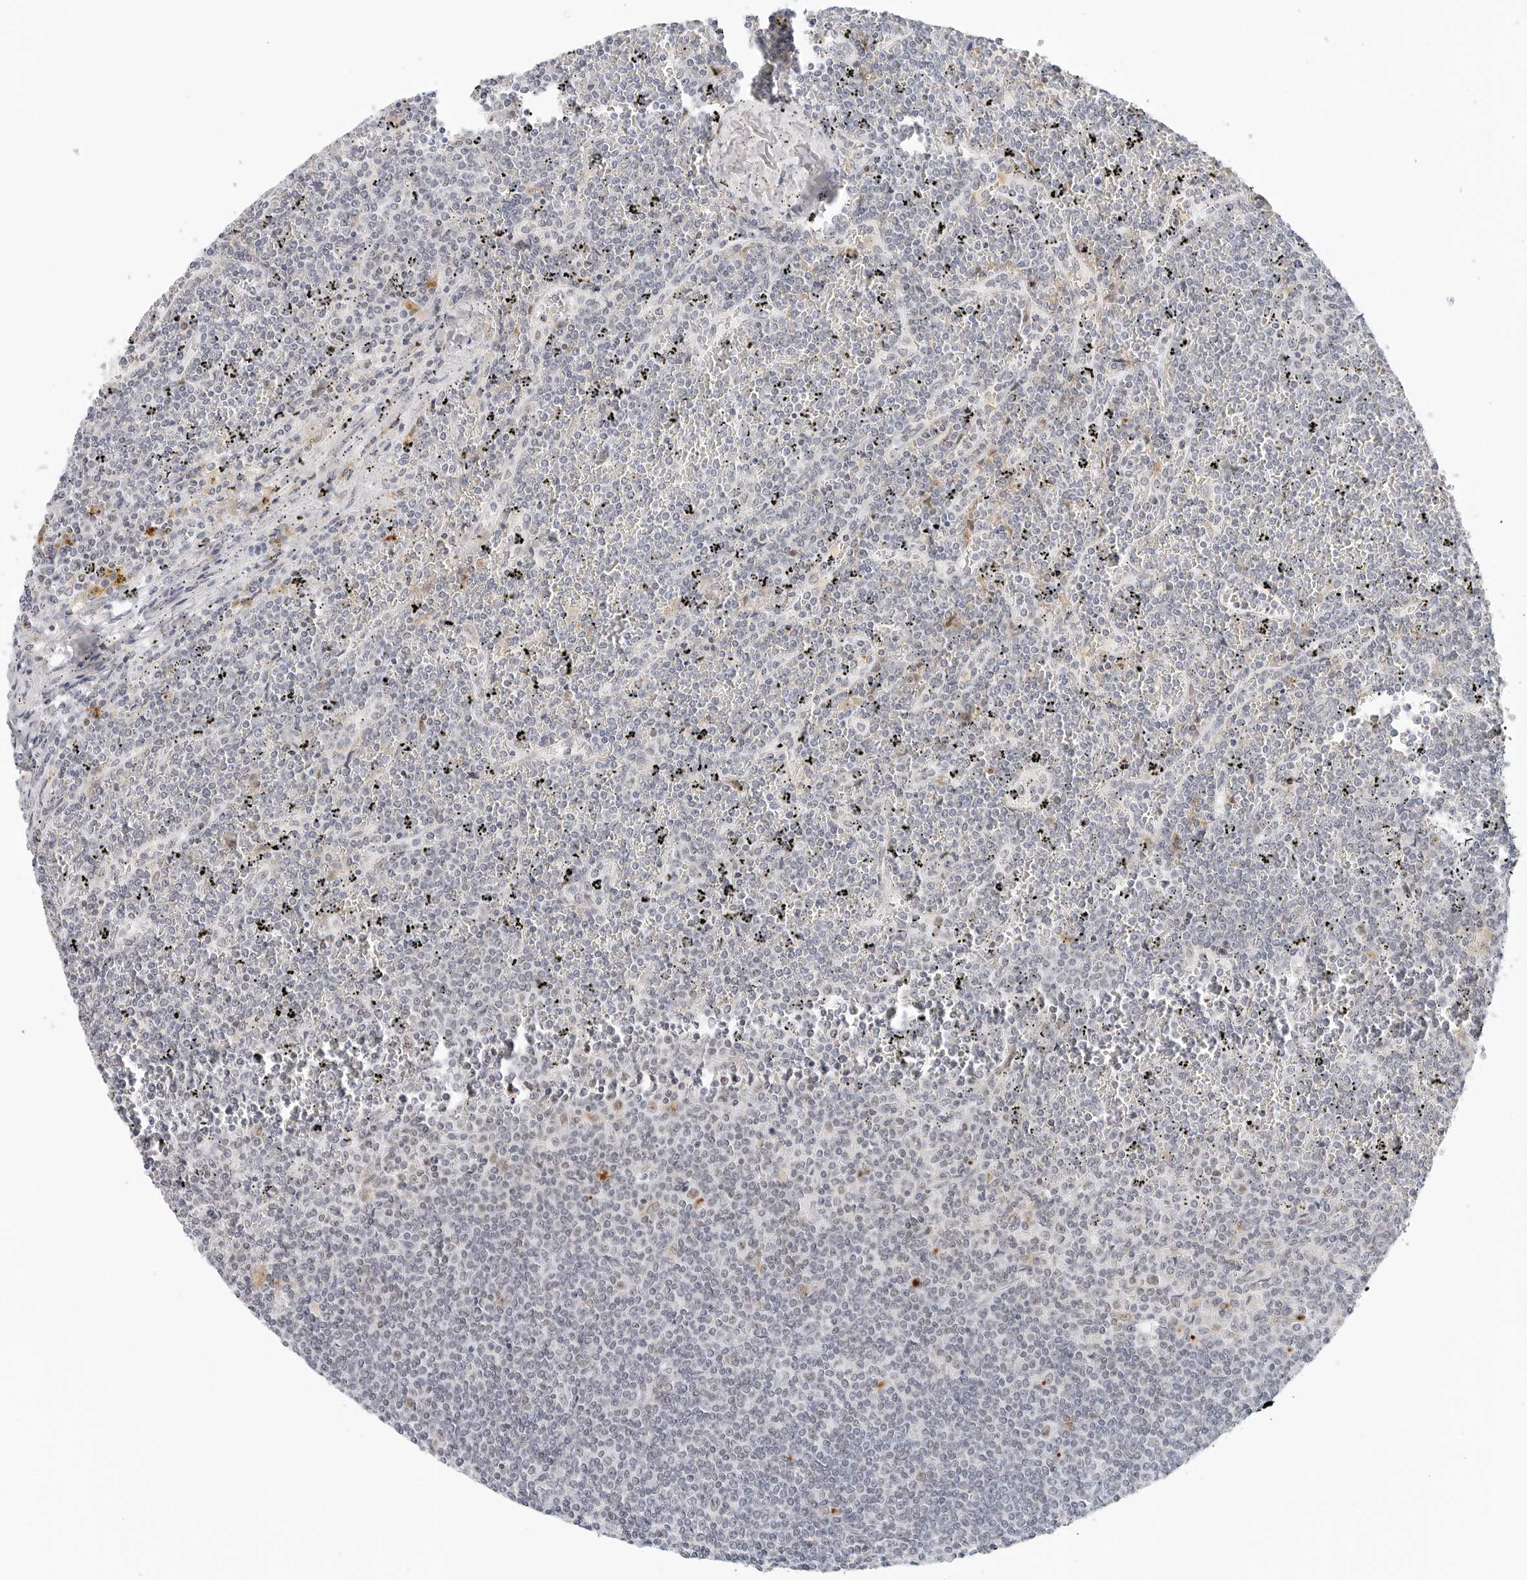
{"staining": {"intensity": "negative", "quantity": "none", "location": "none"}, "tissue": "lymphoma", "cell_type": "Tumor cells", "image_type": "cancer", "snomed": [{"axis": "morphology", "description": "Malignant lymphoma, non-Hodgkin's type, Low grade"}, {"axis": "topography", "description": "Spleen"}], "caption": "Immunohistochemistry histopathology image of neoplastic tissue: lymphoma stained with DAB (3,3'-diaminobenzidine) displays no significant protein positivity in tumor cells.", "gene": "TSEN2", "patient": {"sex": "female", "age": 19}}